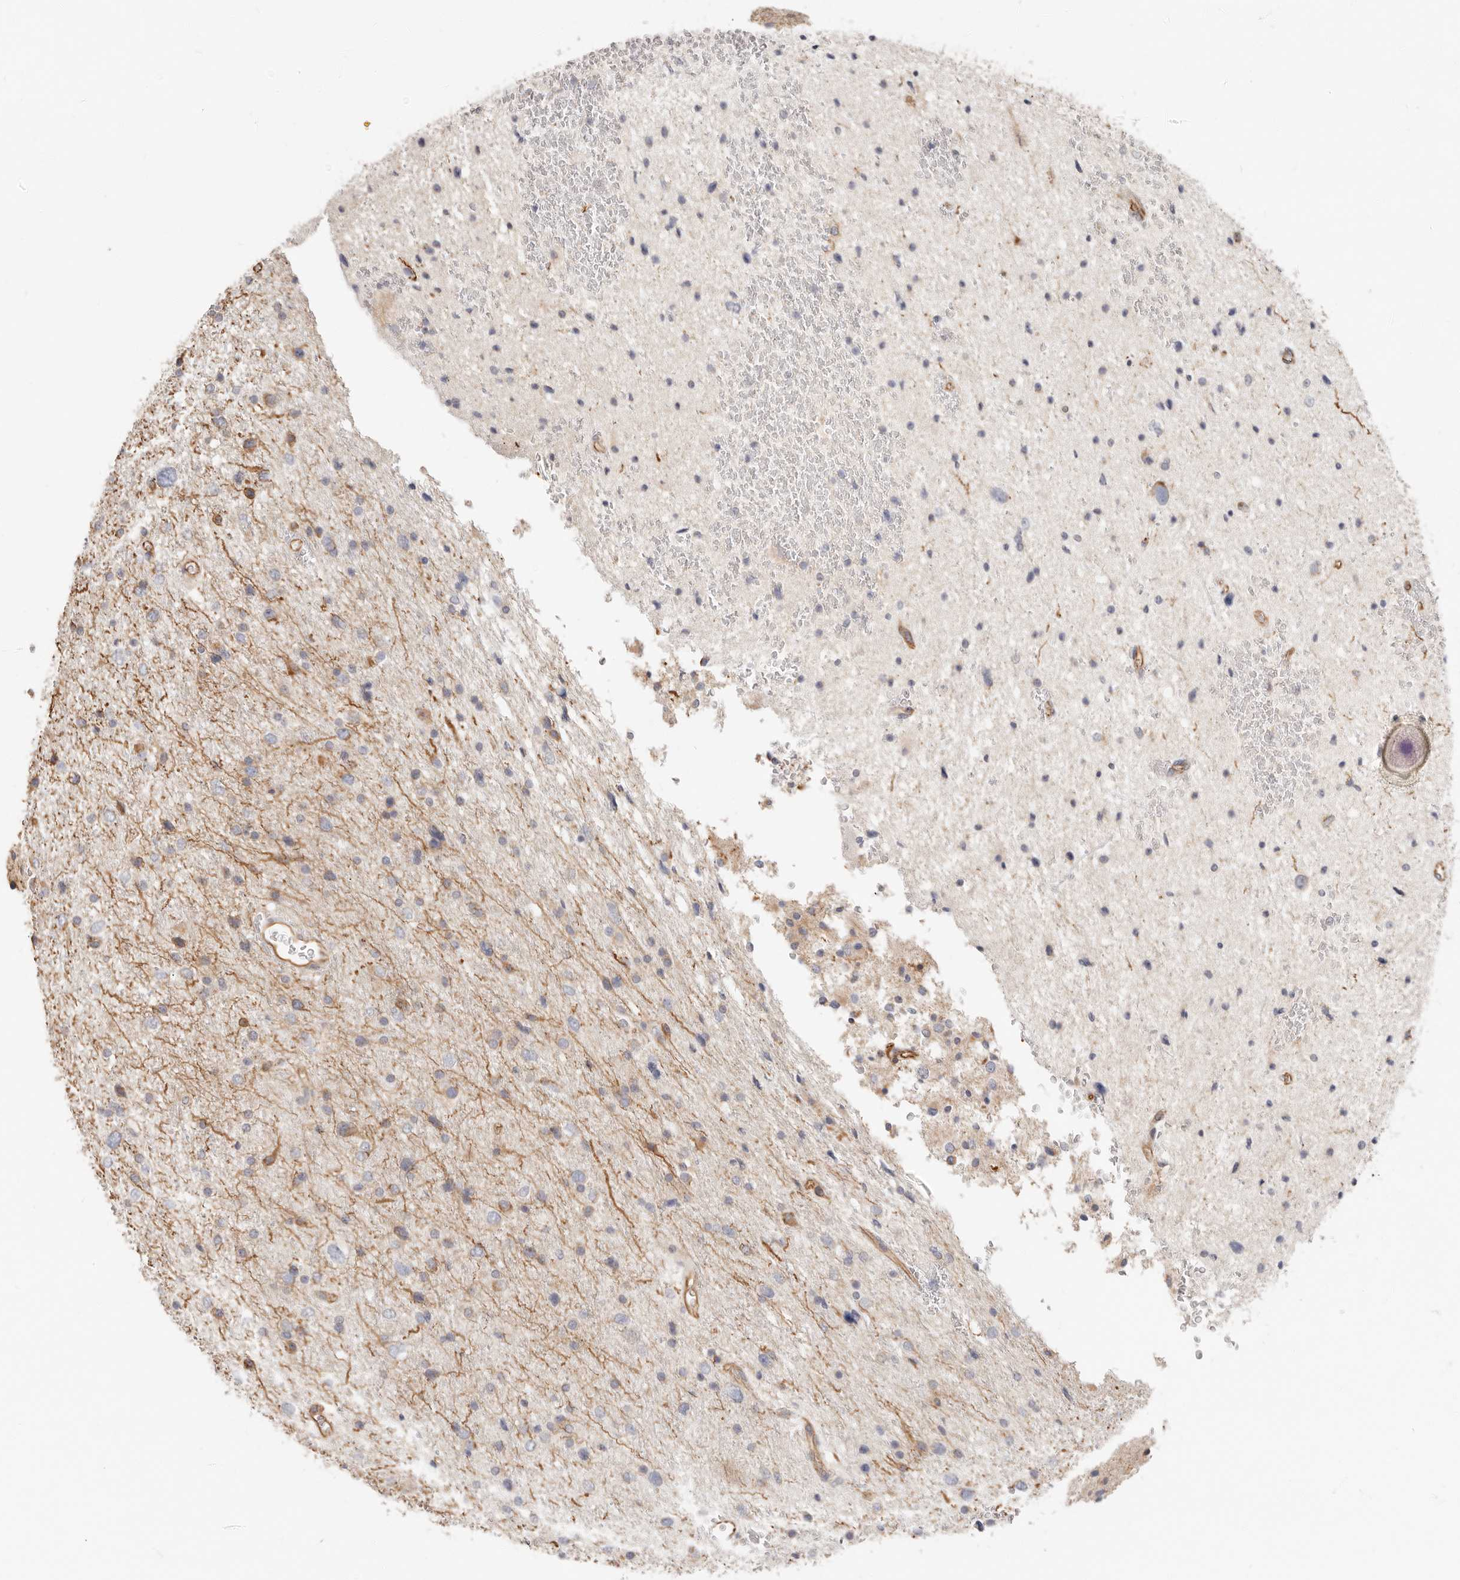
{"staining": {"intensity": "moderate", "quantity": "<25%", "location": "cytoplasmic/membranous"}, "tissue": "glioma", "cell_type": "Tumor cells", "image_type": "cancer", "snomed": [{"axis": "morphology", "description": "Glioma, malignant, Low grade"}, {"axis": "topography", "description": "Cerebral cortex"}], "caption": "A low amount of moderate cytoplasmic/membranous staining is appreciated in about <25% of tumor cells in malignant low-grade glioma tissue.", "gene": "SPRING1", "patient": {"sex": "female", "age": 39}}